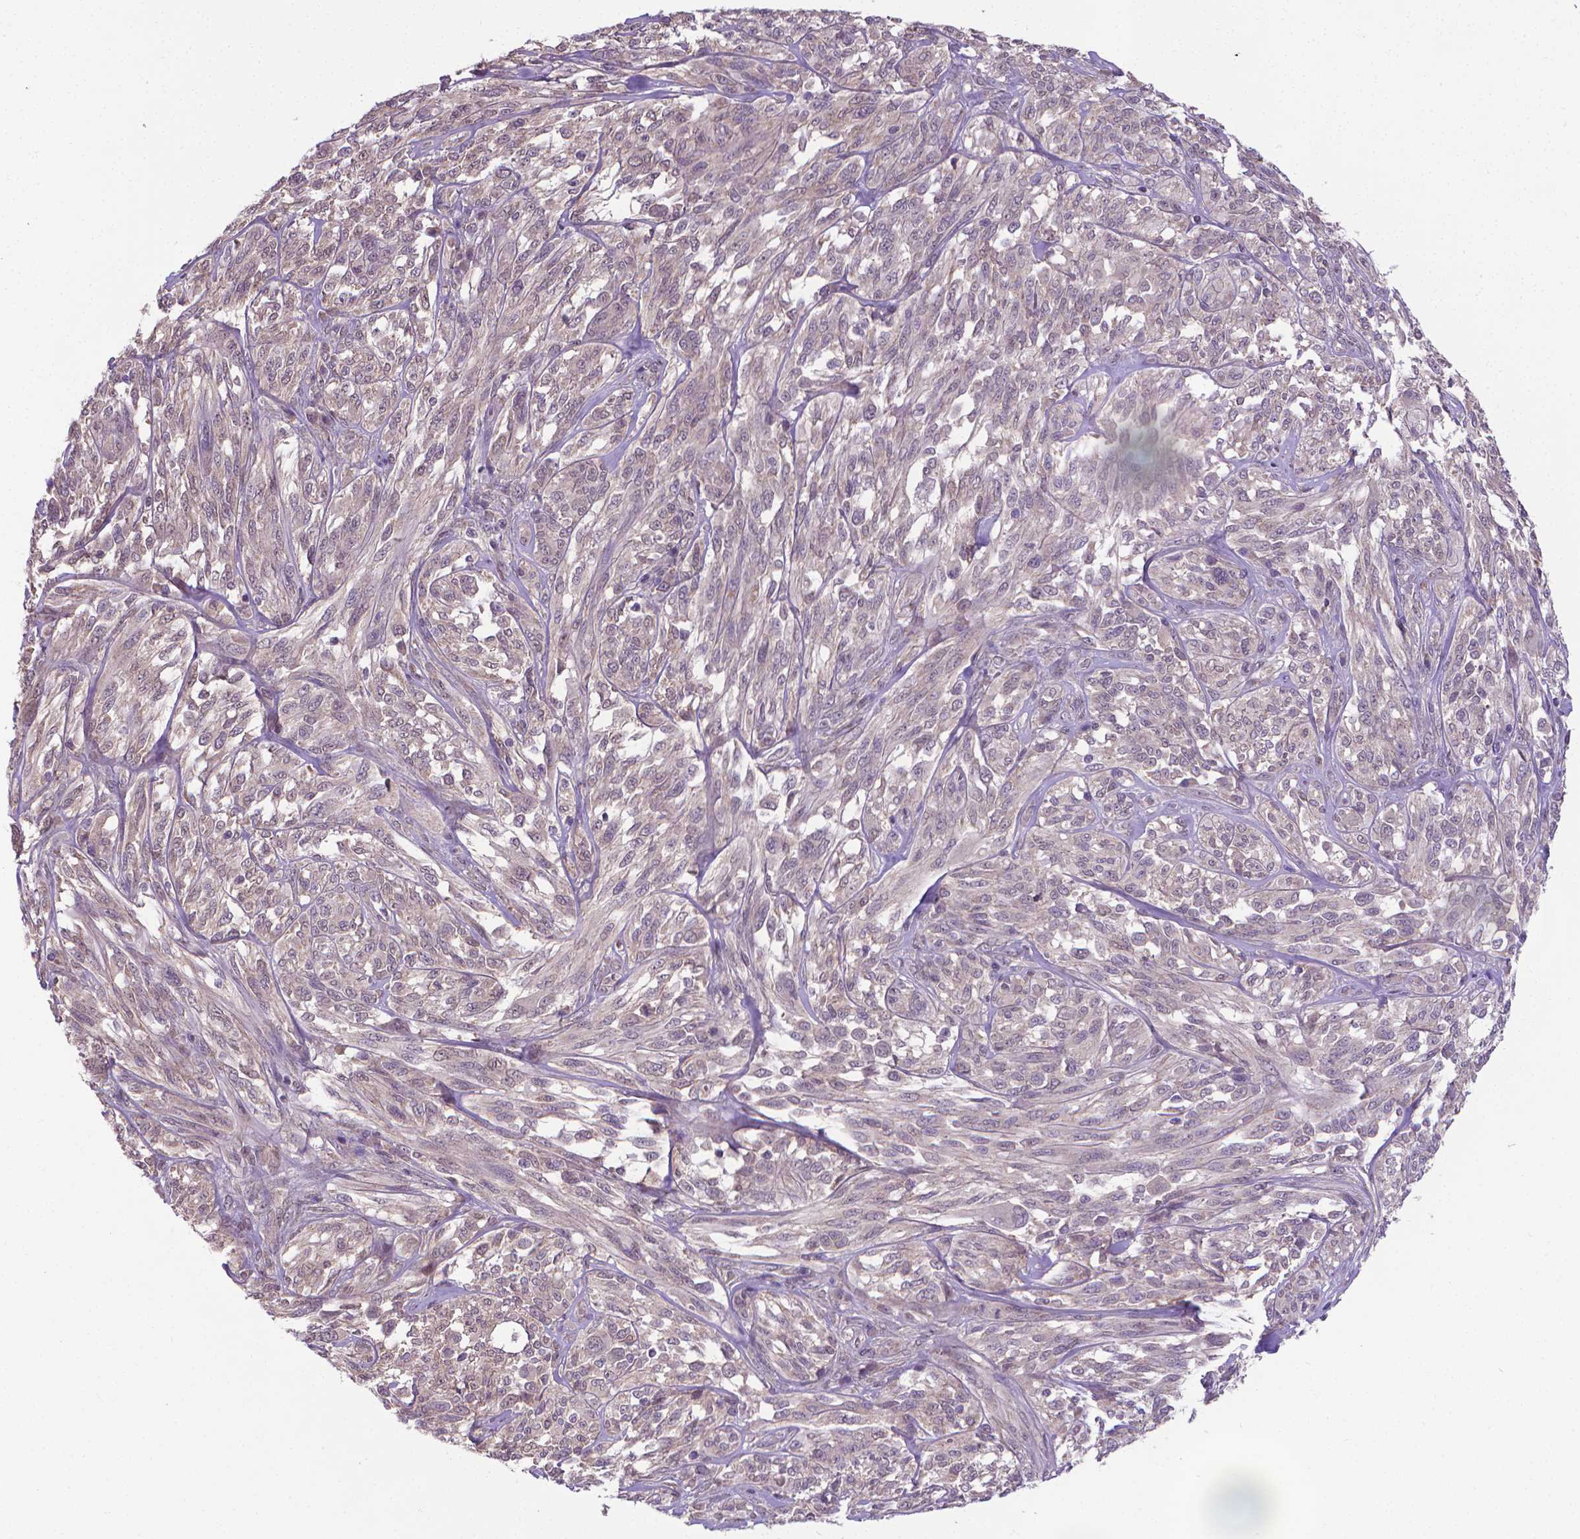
{"staining": {"intensity": "negative", "quantity": "none", "location": "none"}, "tissue": "melanoma", "cell_type": "Tumor cells", "image_type": "cancer", "snomed": [{"axis": "morphology", "description": "Malignant melanoma, NOS"}, {"axis": "topography", "description": "Skin"}], "caption": "Immunohistochemistry histopathology image of neoplastic tissue: malignant melanoma stained with DAB (3,3'-diaminobenzidine) reveals no significant protein staining in tumor cells.", "gene": "GPR63", "patient": {"sex": "female", "age": 91}}